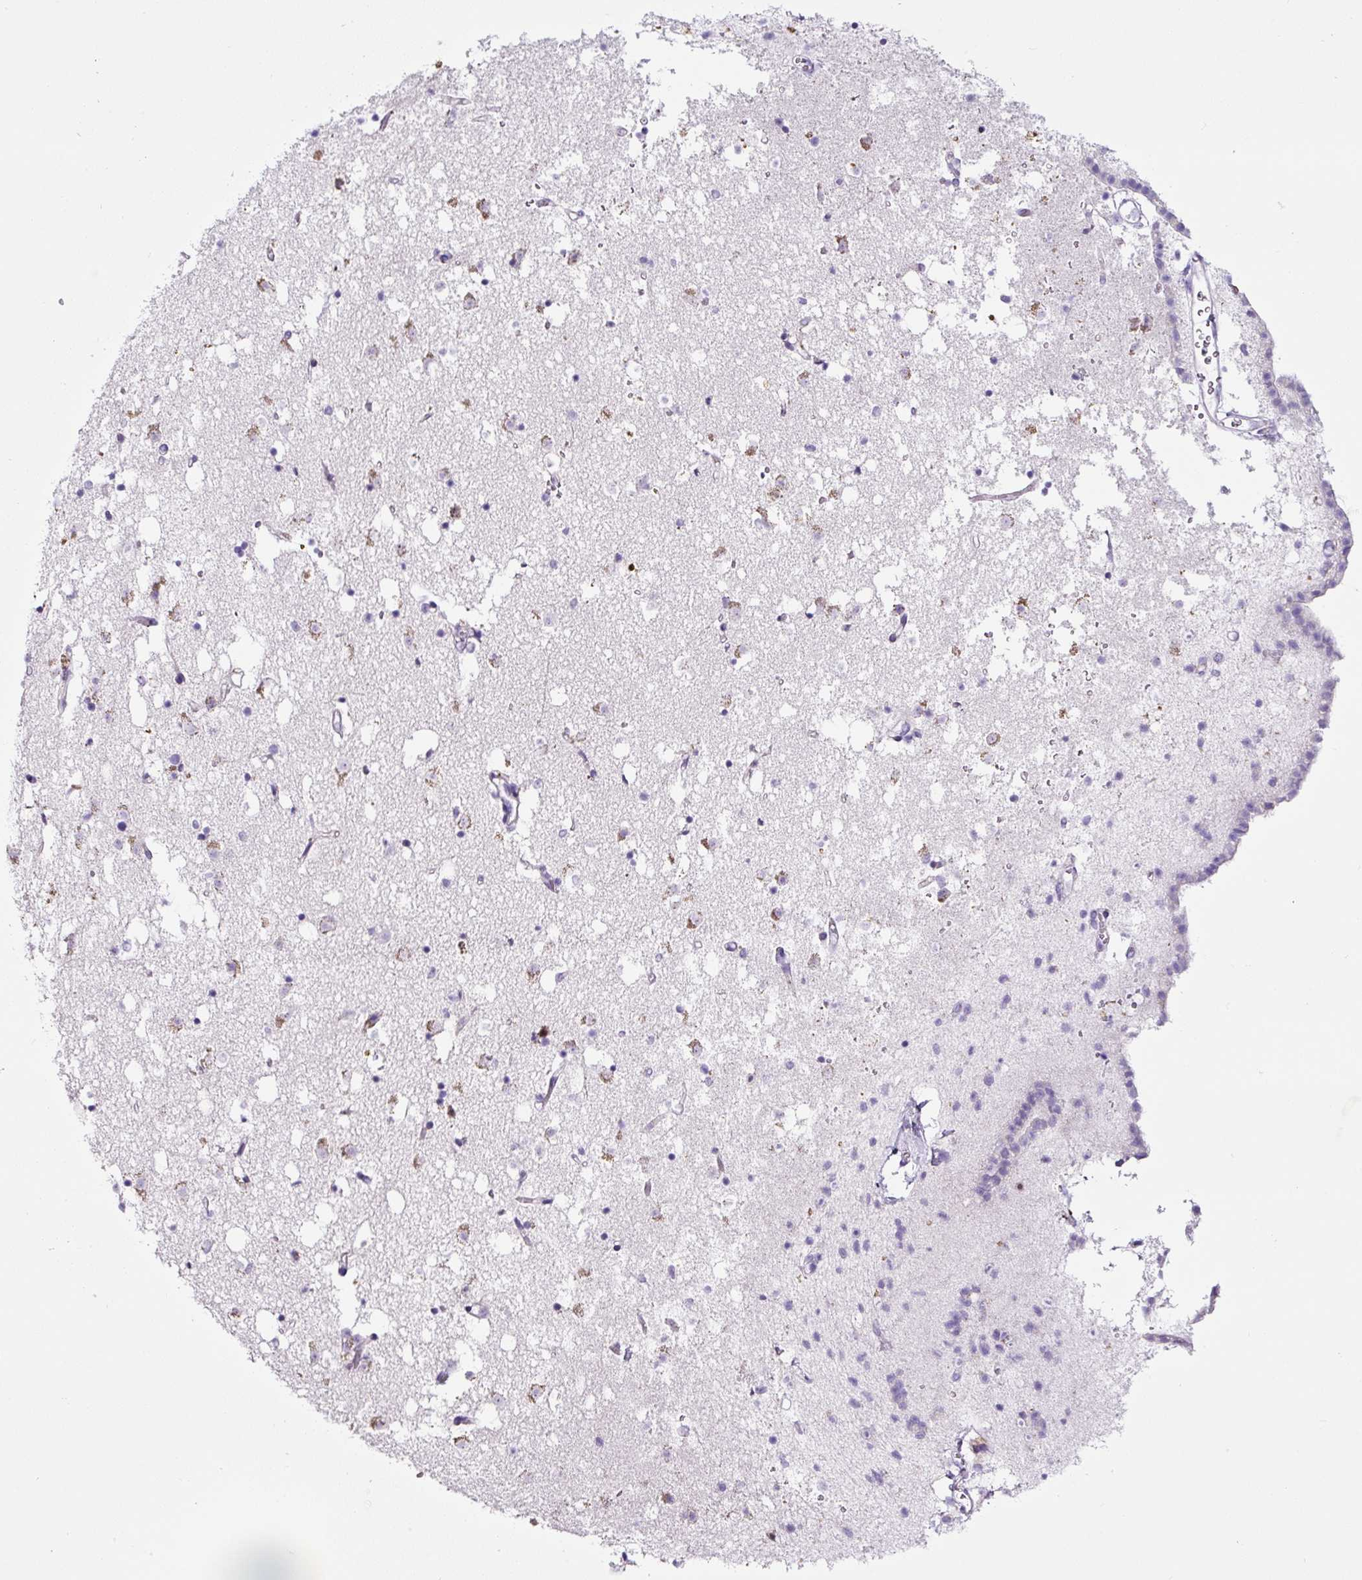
{"staining": {"intensity": "negative", "quantity": "none", "location": "none"}, "tissue": "caudate", "cell_type": "Glial cells", "image_type": "normal", "snomed": [{"axis": "morphology", "description": "Normal tissue, NOS"}, {"axis": "topography", "description": "Lateral ventricle wall"}], "caption": "There is no significant positivity in glial cells of caudate. (Immunohistochemistry, brightfield microscopy, high magnification).", "gene": "SP8", "patient": {"sex": "male", "age": 58}}